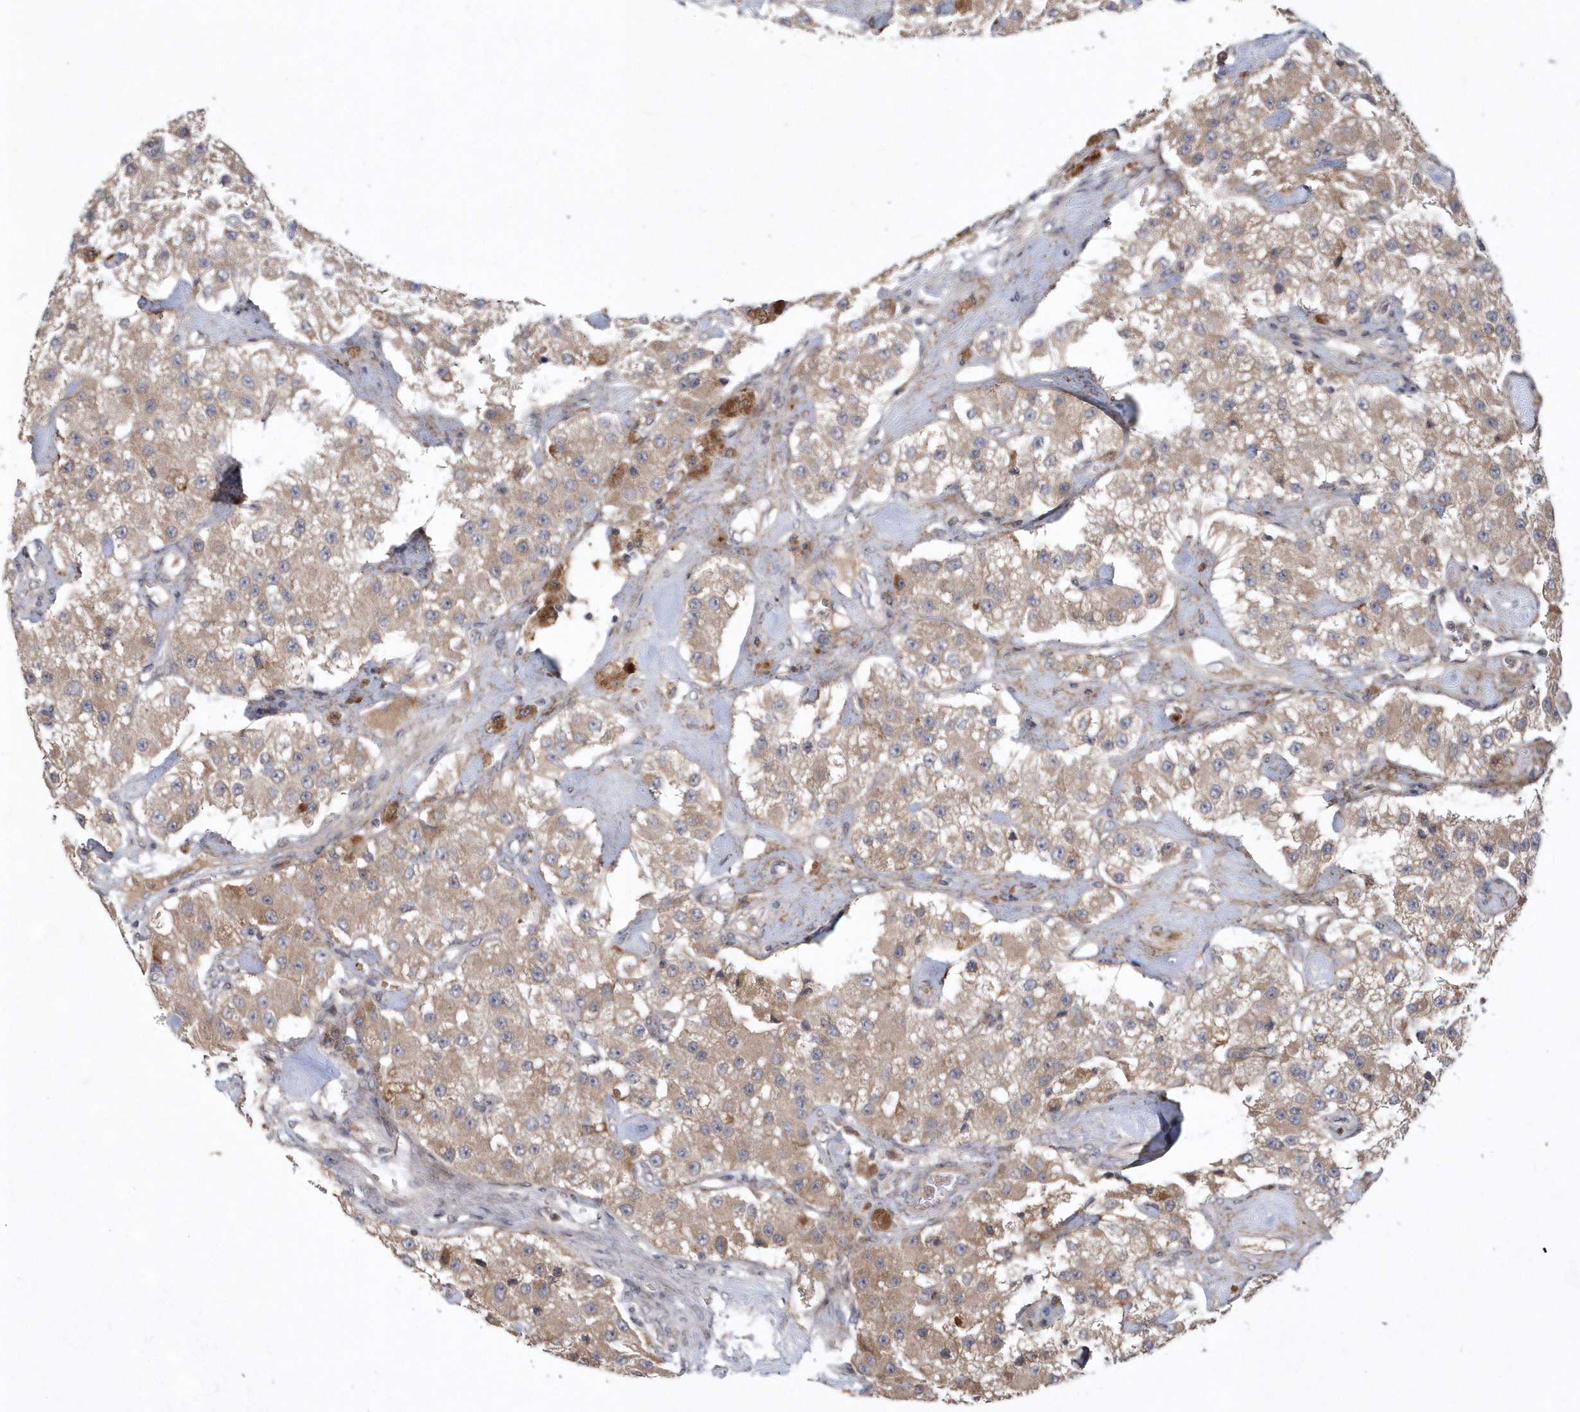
{"staining": {"intensity": "moderate", "quantity": ">75%", "location": "cytoplasmic/membranous"}, "tissue": "carcinoid", "cell_type": "Tumor cells", "image_type": "cancer", "snomed": [{"axis": "morphology", "description": "Carcinoid, malignant, NOS"}, {"axis": "topography", "description": "Pancreas"}], "caption": "Protein staining shows moderate cytoplasmic/membranous positivity in approximately >75% of tumor cells in carcinoid (malignant).", "gene": "HMGCS1", "patient": {"sex": "male", "age": 41}}